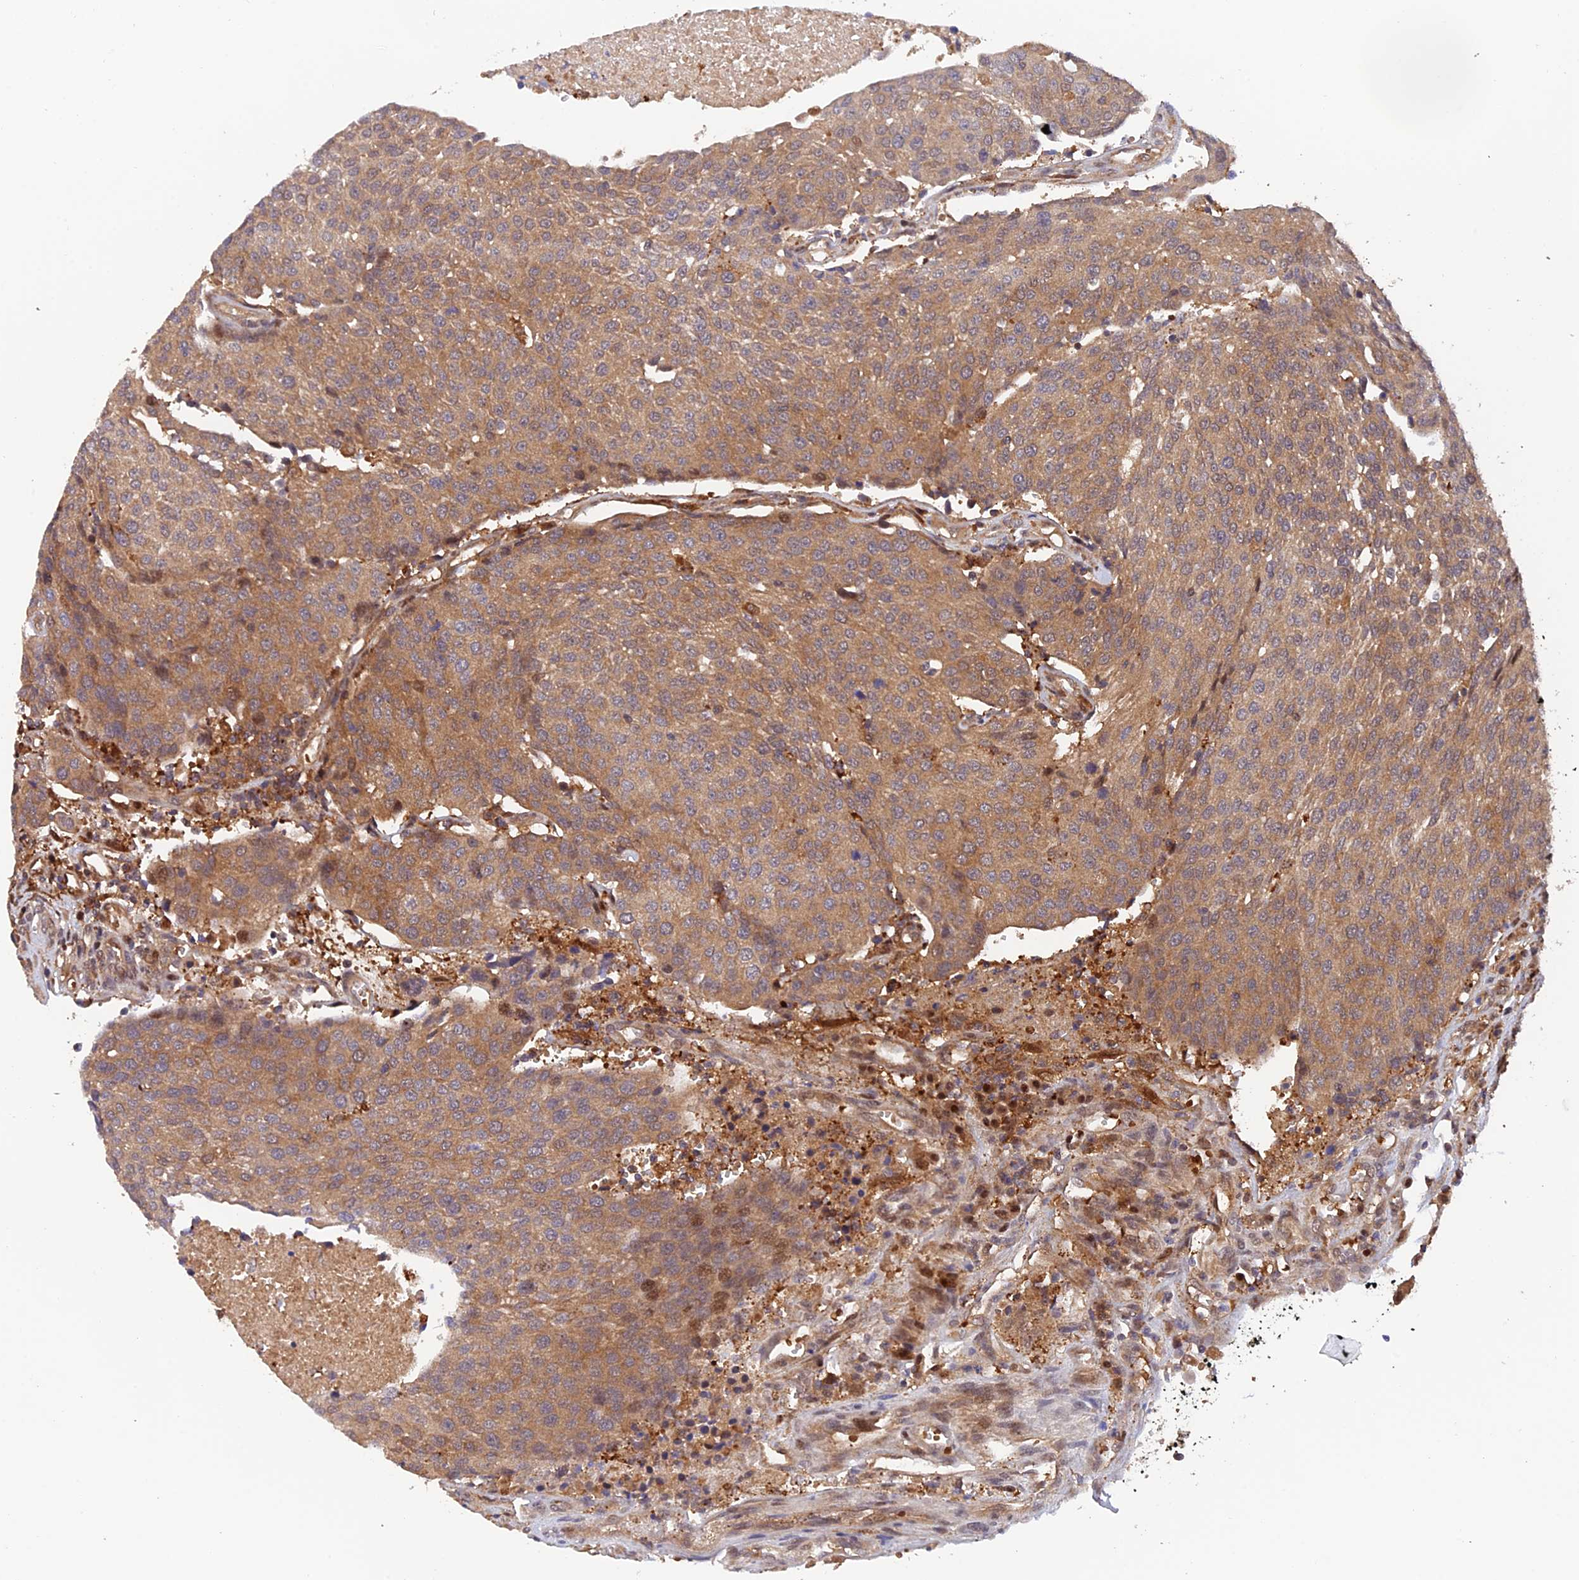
{"staining": {"intensity": "moderate", "quantity": ">75%", "location": "cytoplasmic/membranous,nuclear"}, "tissue": "urothelial cancer", "cell_type": "Tumor cells", "image_type": "cancer", "snomed": [{"axis": "morphology", "description": "Urothelial carcinoma, High grade"}, {"axis": "topography", "description": "Urinary bladder"}], "caption": "Immunohistochemical staining of human high-grade urothelial carcinoma exhibits medium levels of moderate cytoplasmic/membranous and nuclear positivity in about >75% of tumor cells. The staining is performed using DAB (3,3'-diaminobenzidine) brown chromogen to label protein expression. The nuclei are counter-stained blue using hematoxylin.", "gene": "ARL2BP", "patient": {"sex": "female", "age": 85}}